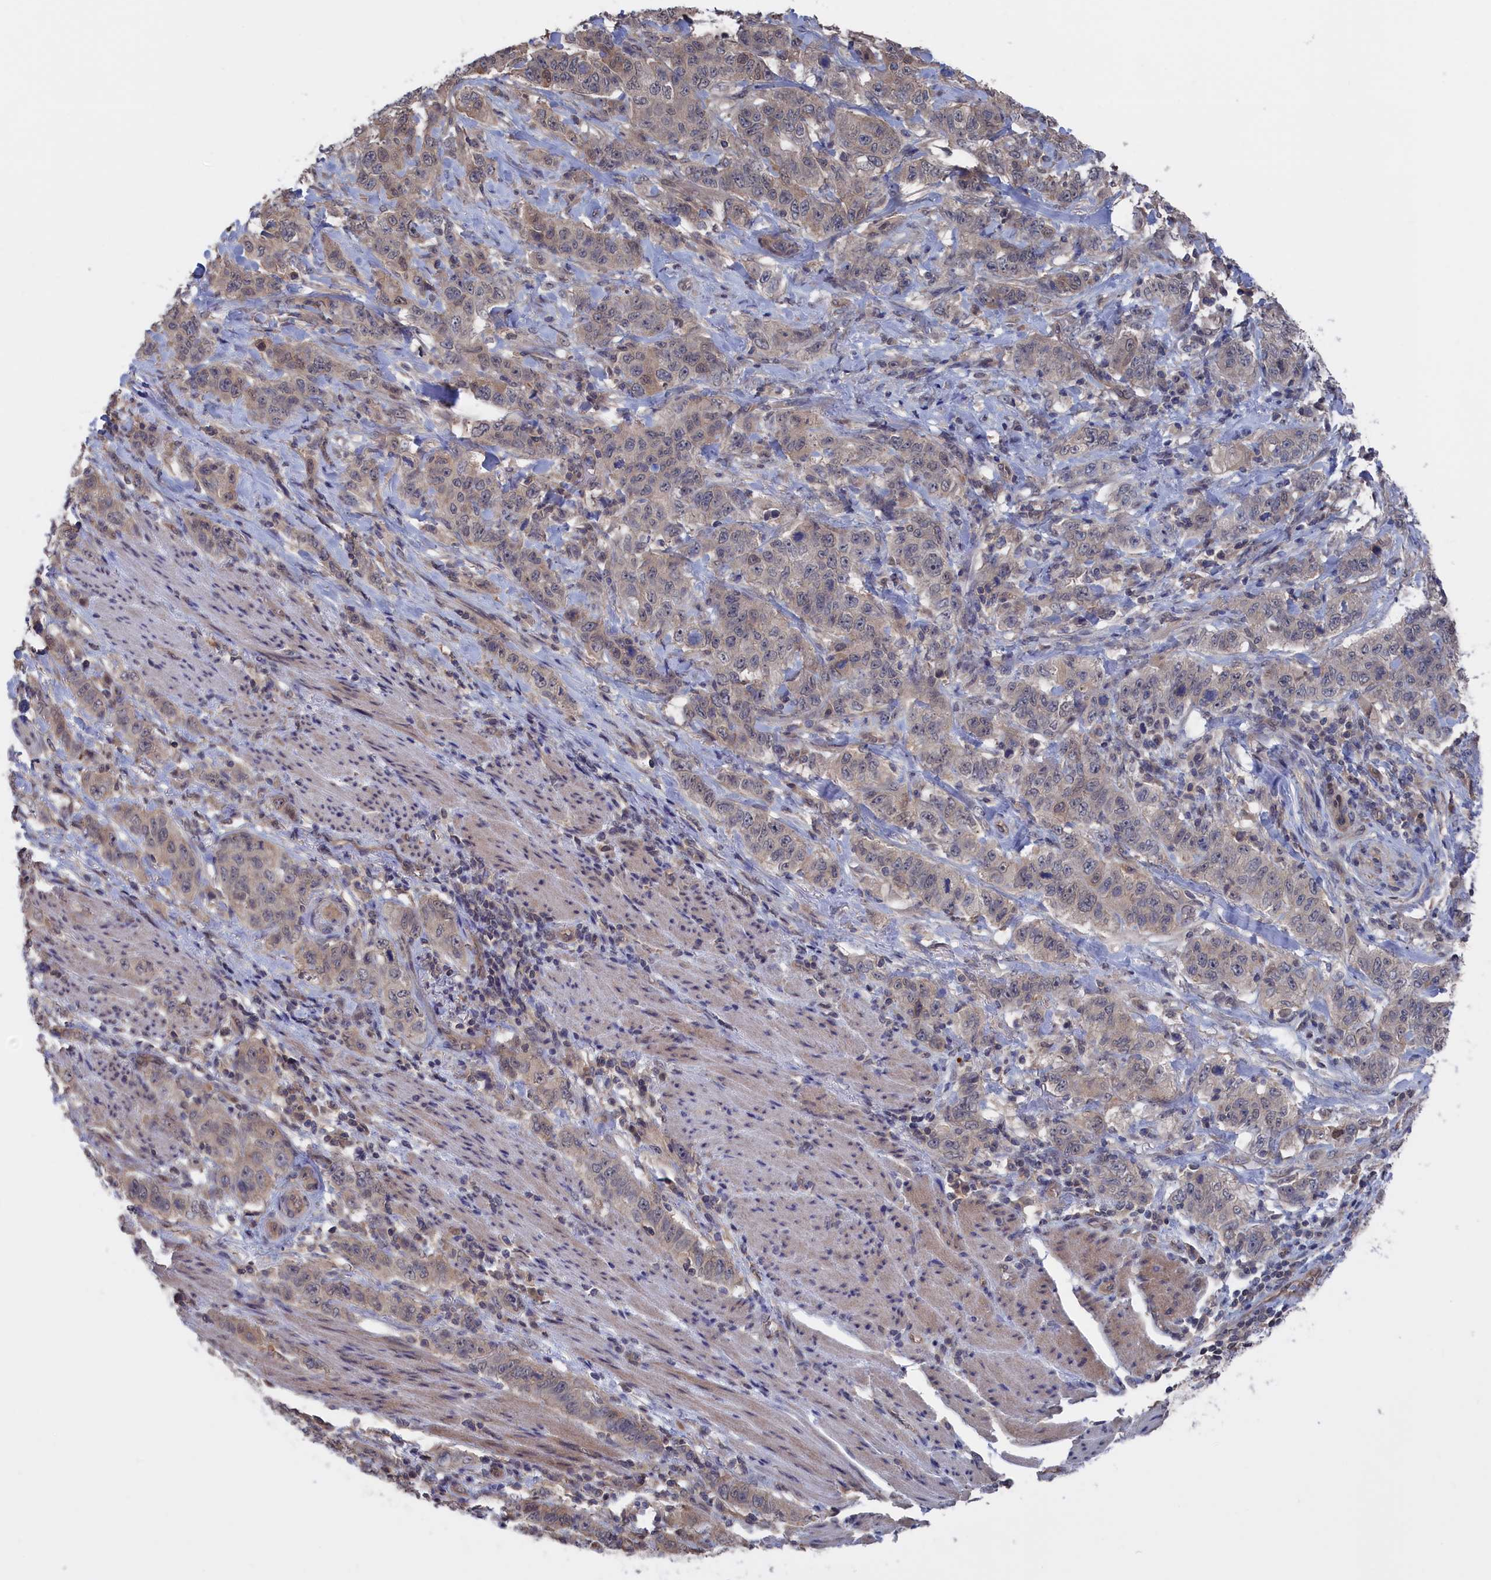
{"staining": {"intensity": "weak", "quantity": "25%-75%", "location": "cytoplasmic/membranous"}, "tissue": "stomach cancer", "cell_type": "Tumor cells", "image_type": "cancer", "snomed": [{"axis": "morphology", "description": "Adenocarcinoma, NOS"}, {"axis": "topography", "description": "Stomach"}], "caption": "Protein staining by immunohistochemistry exhibits weak cytoplasmic/membranous expression in about 25%-75% of tumor cells in stomach adenocarcinoma. (IHC, brightfield microscopy, high magnification).", "gene": "NUTF2", "patient": {"sex": "male", "age": 48}}